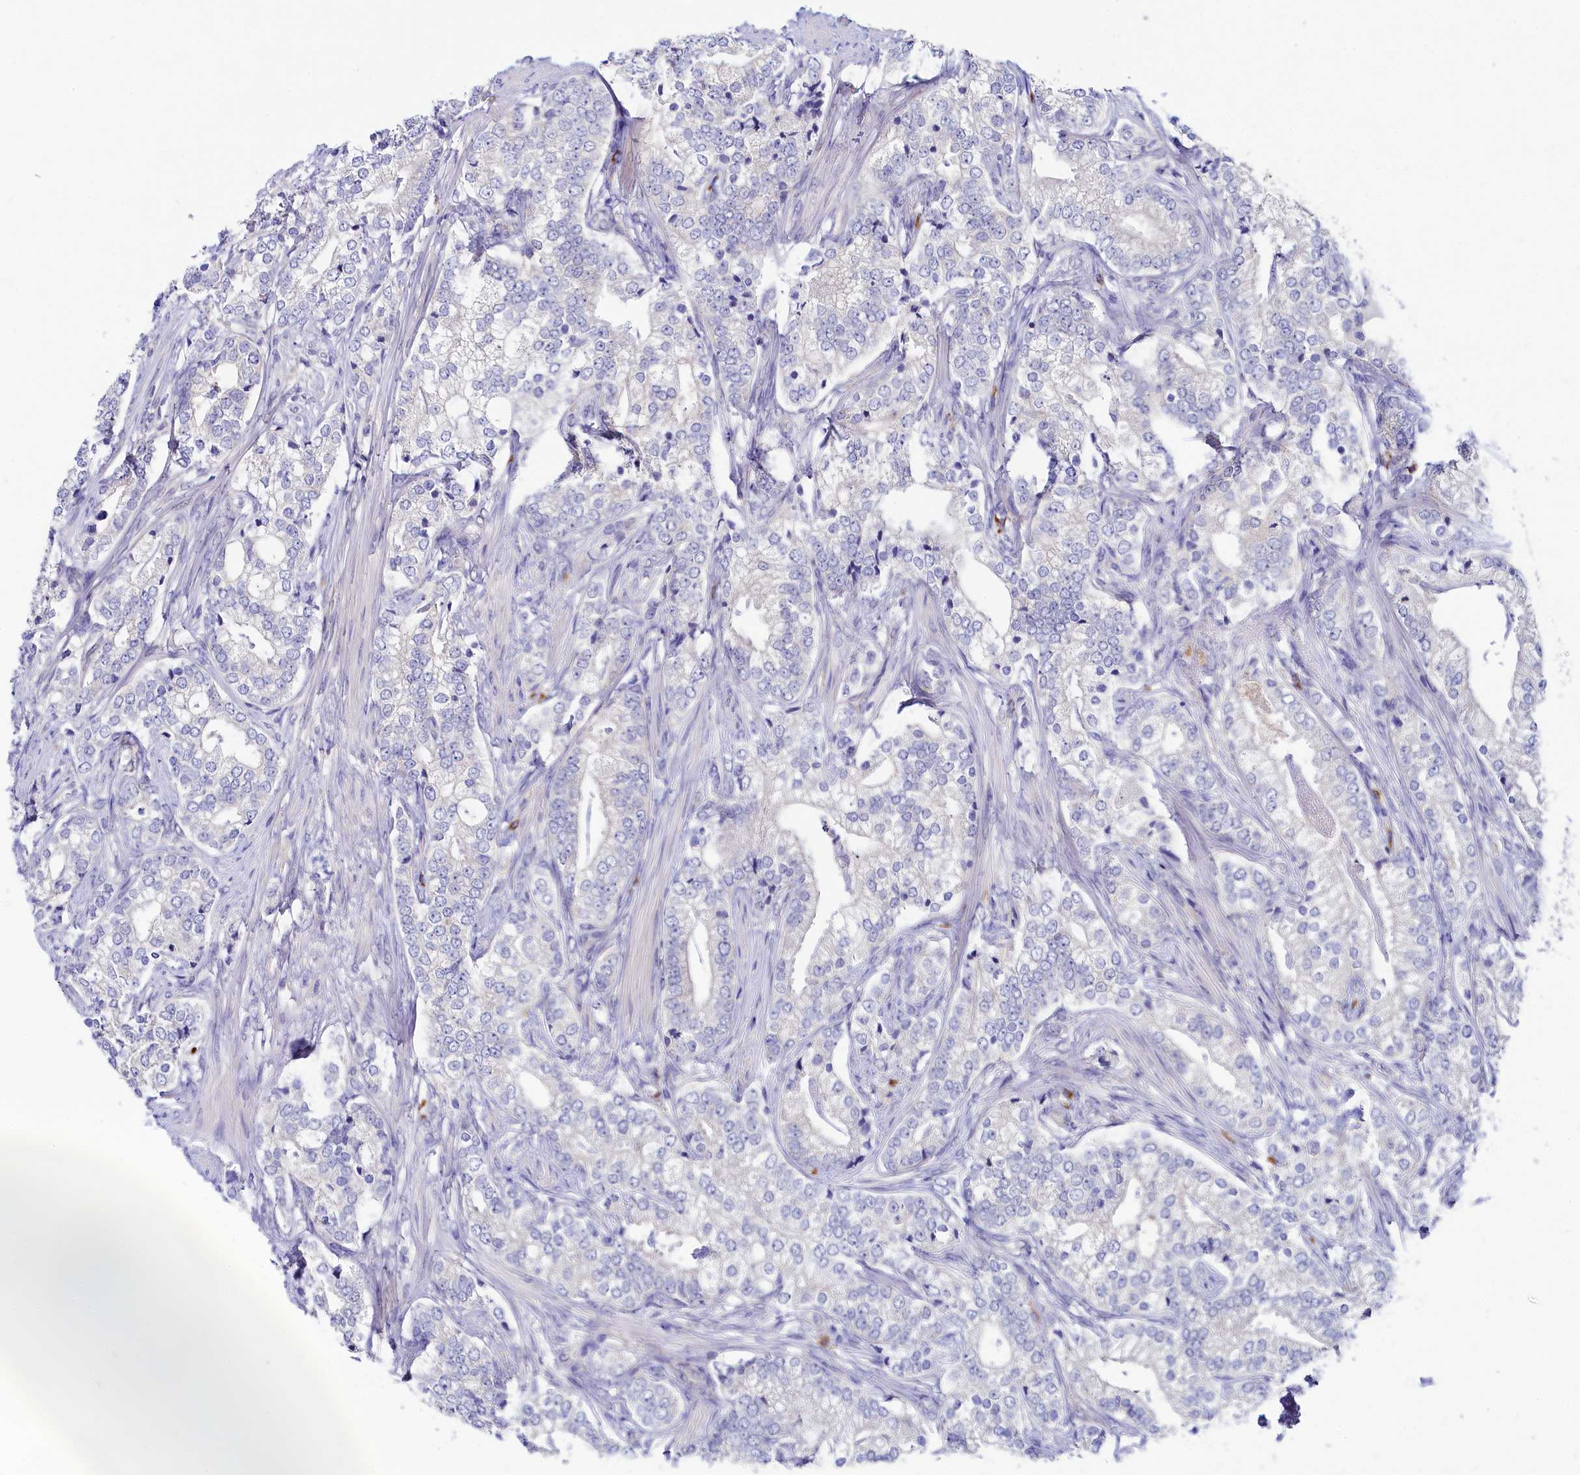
{"staining": {"intensity": "negative", "quantity": "none", "location": "none"}, "tissue": "prostate cancer", "cell_type": "Tumor cells", "image_type": "cancer", "snomed": [{"axis": "morphology", "description": "Adenocarcinoma, High grade"}, {"axis": "topography", "description": "Prostate"}], "caption": "Tumor cells are negative for brown protein staining in prostate adenocarcinoma (high-grade).", "gene": "ASTE1", "patient": {"sex": "male", "age": 69}}